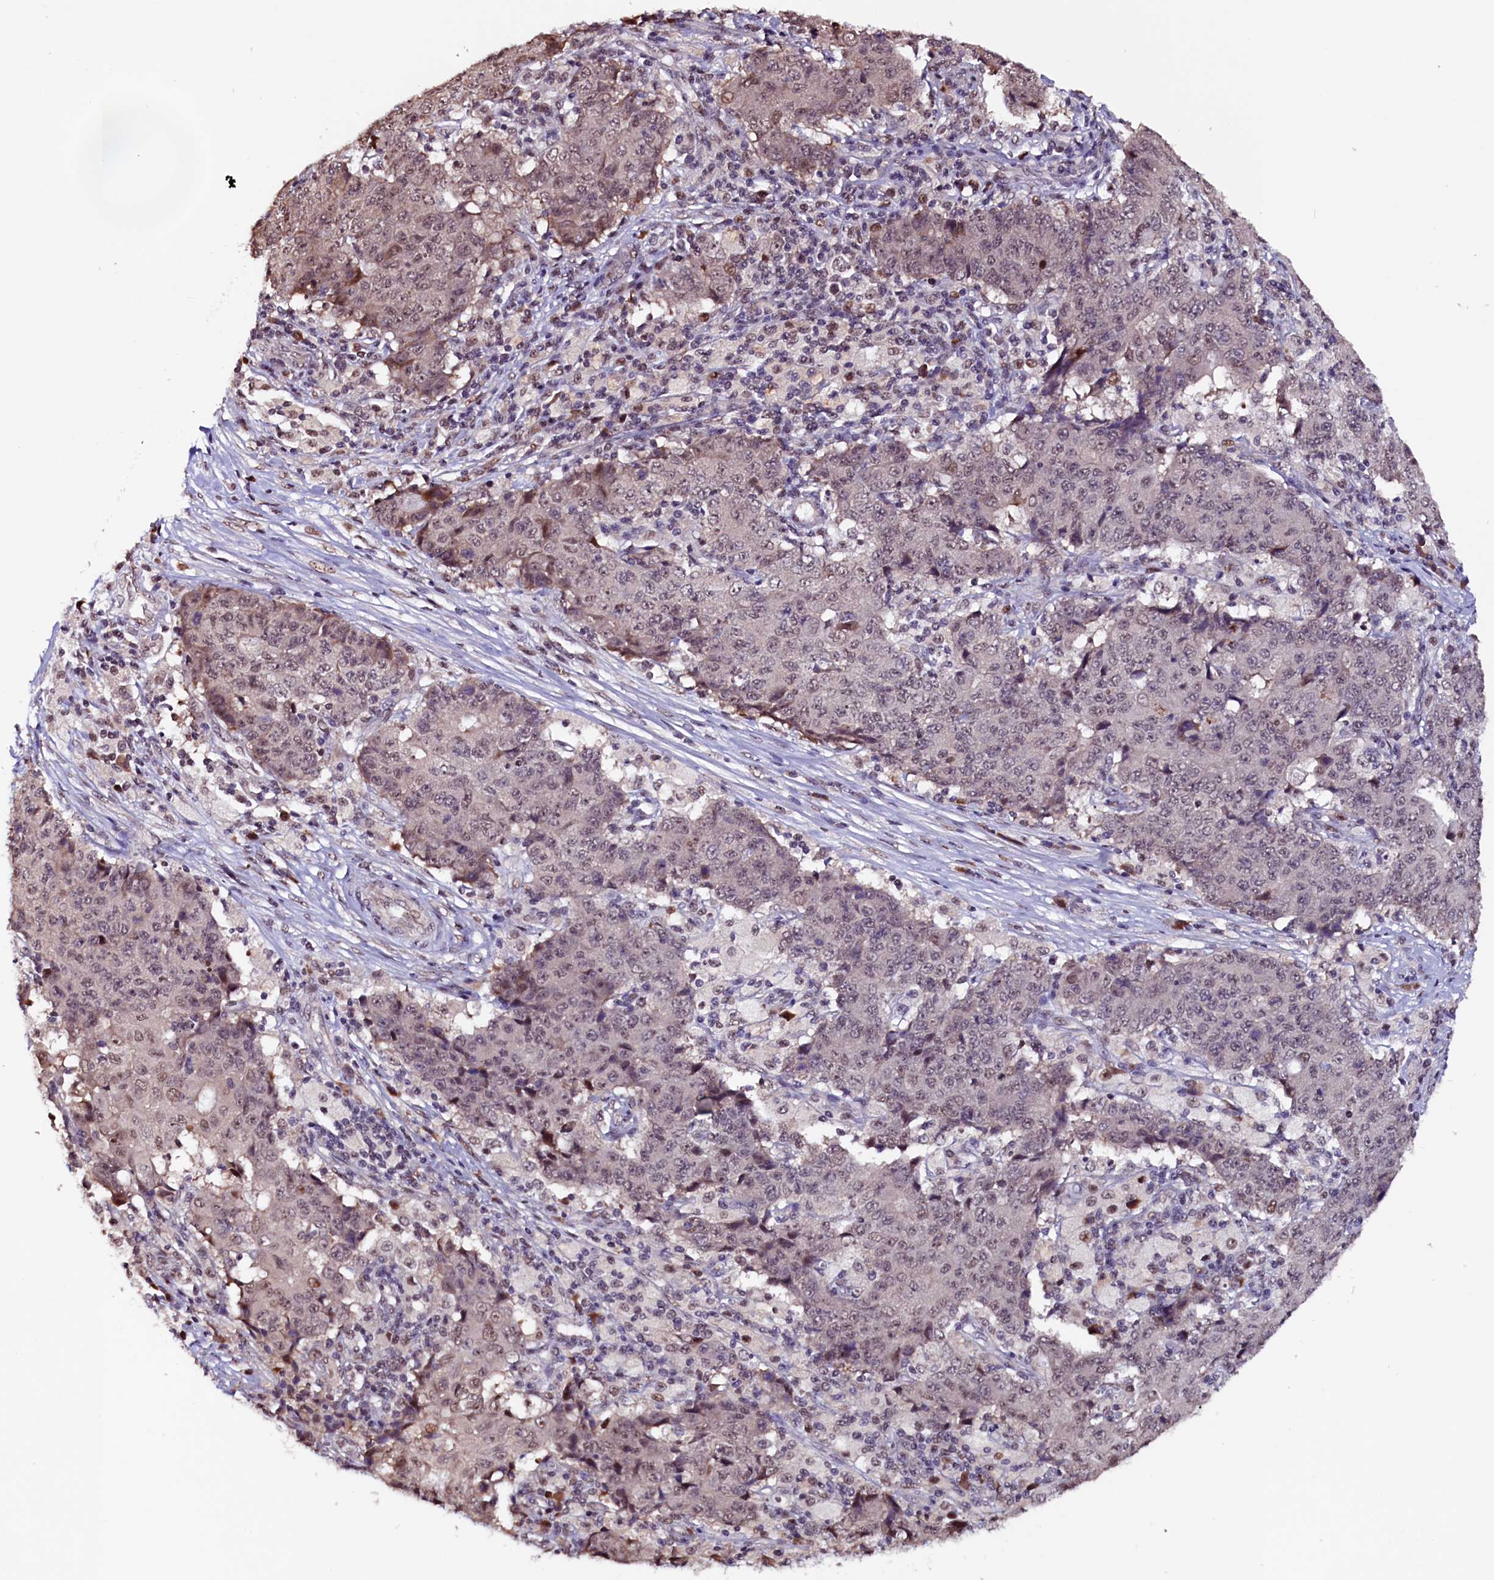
{"staining": {"intensity": "weak", "quantity": "25%-75%", "location": "nuclear"}, "tissue": "ovarian cancer", "cell_type": "Tumor cells", "image_type": "cancer", "snomed": [{"axis": "morphology", "description": "Carcinoma, endometroid"}, {"axis": "topography", "description": "Ovary"}], "caption": "High-power microscopy captured an immunohistochemistry (IHC) photomicrograph of ovarian cancer (endometroid carcinoma), revealing weak nuclear positivity in approximately 25%-75% of tumor cells.", "gene": "RNMT", "patient": {"sex": "female", "age": 42}}